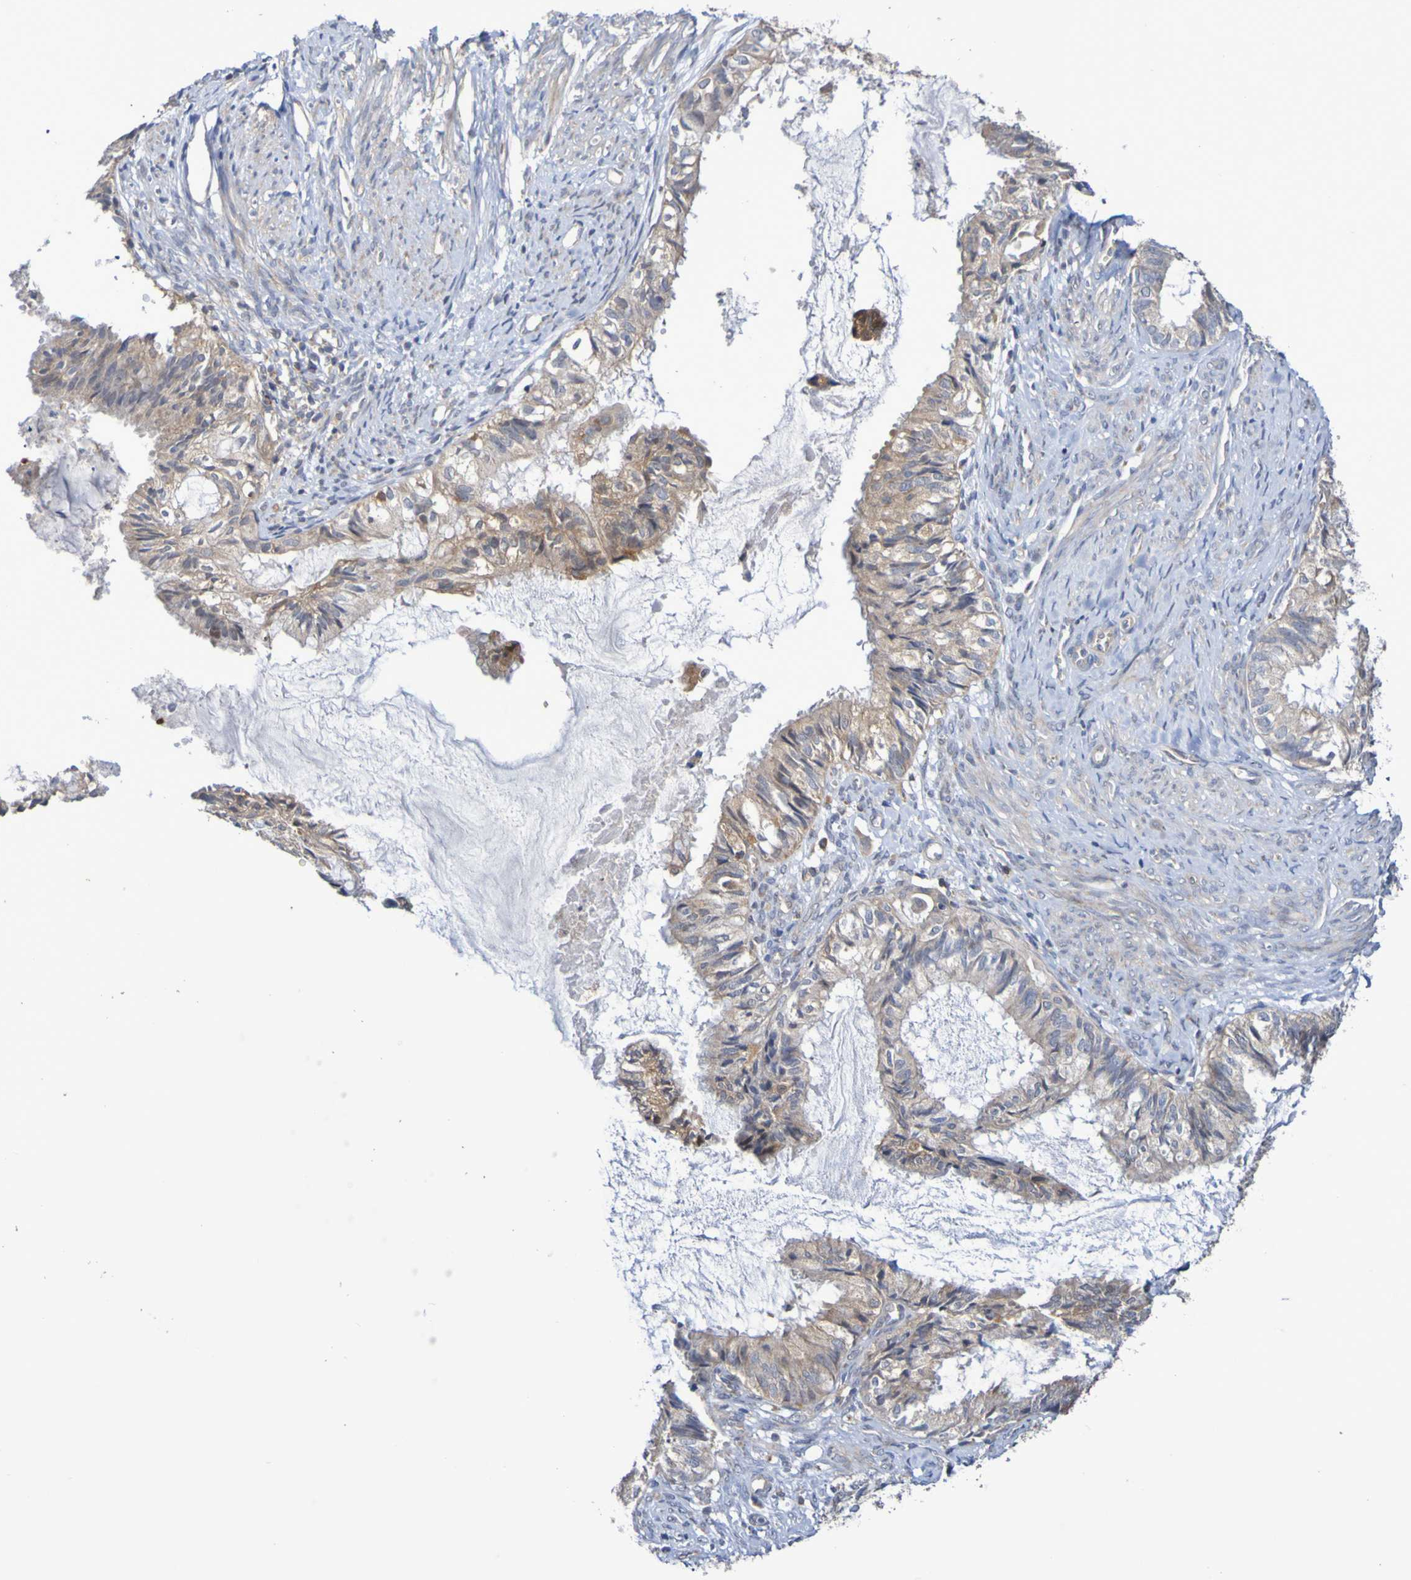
{"staining": {"intensity": "weak", "quantity": ">75%", "location": "cytoplasmic/membranous"}, "tissue": "cervical cancer", "cell_type": "Tumor cells", "image_type": "cancer", "snomed": [{"axis": "morphology", "description": "Normal tissue, NOS"}, {"axis": "morphology", "description": "Adenocarcinoma, NOS"}, {"axis": "topography", "description": "Cervix"}, {"axis": "topography", "description": "Endometrium"}], "caption": "An immunohistochemistry (IHC) photomicrograph of tumor tissue is shown. Protein staining in brown shows weak cytoplasmic/membranous positivity in cervical adenocarcinoma within tumor cells.", "gene": "C3orf18", "patient": {"sex": "female", "age": 86}}